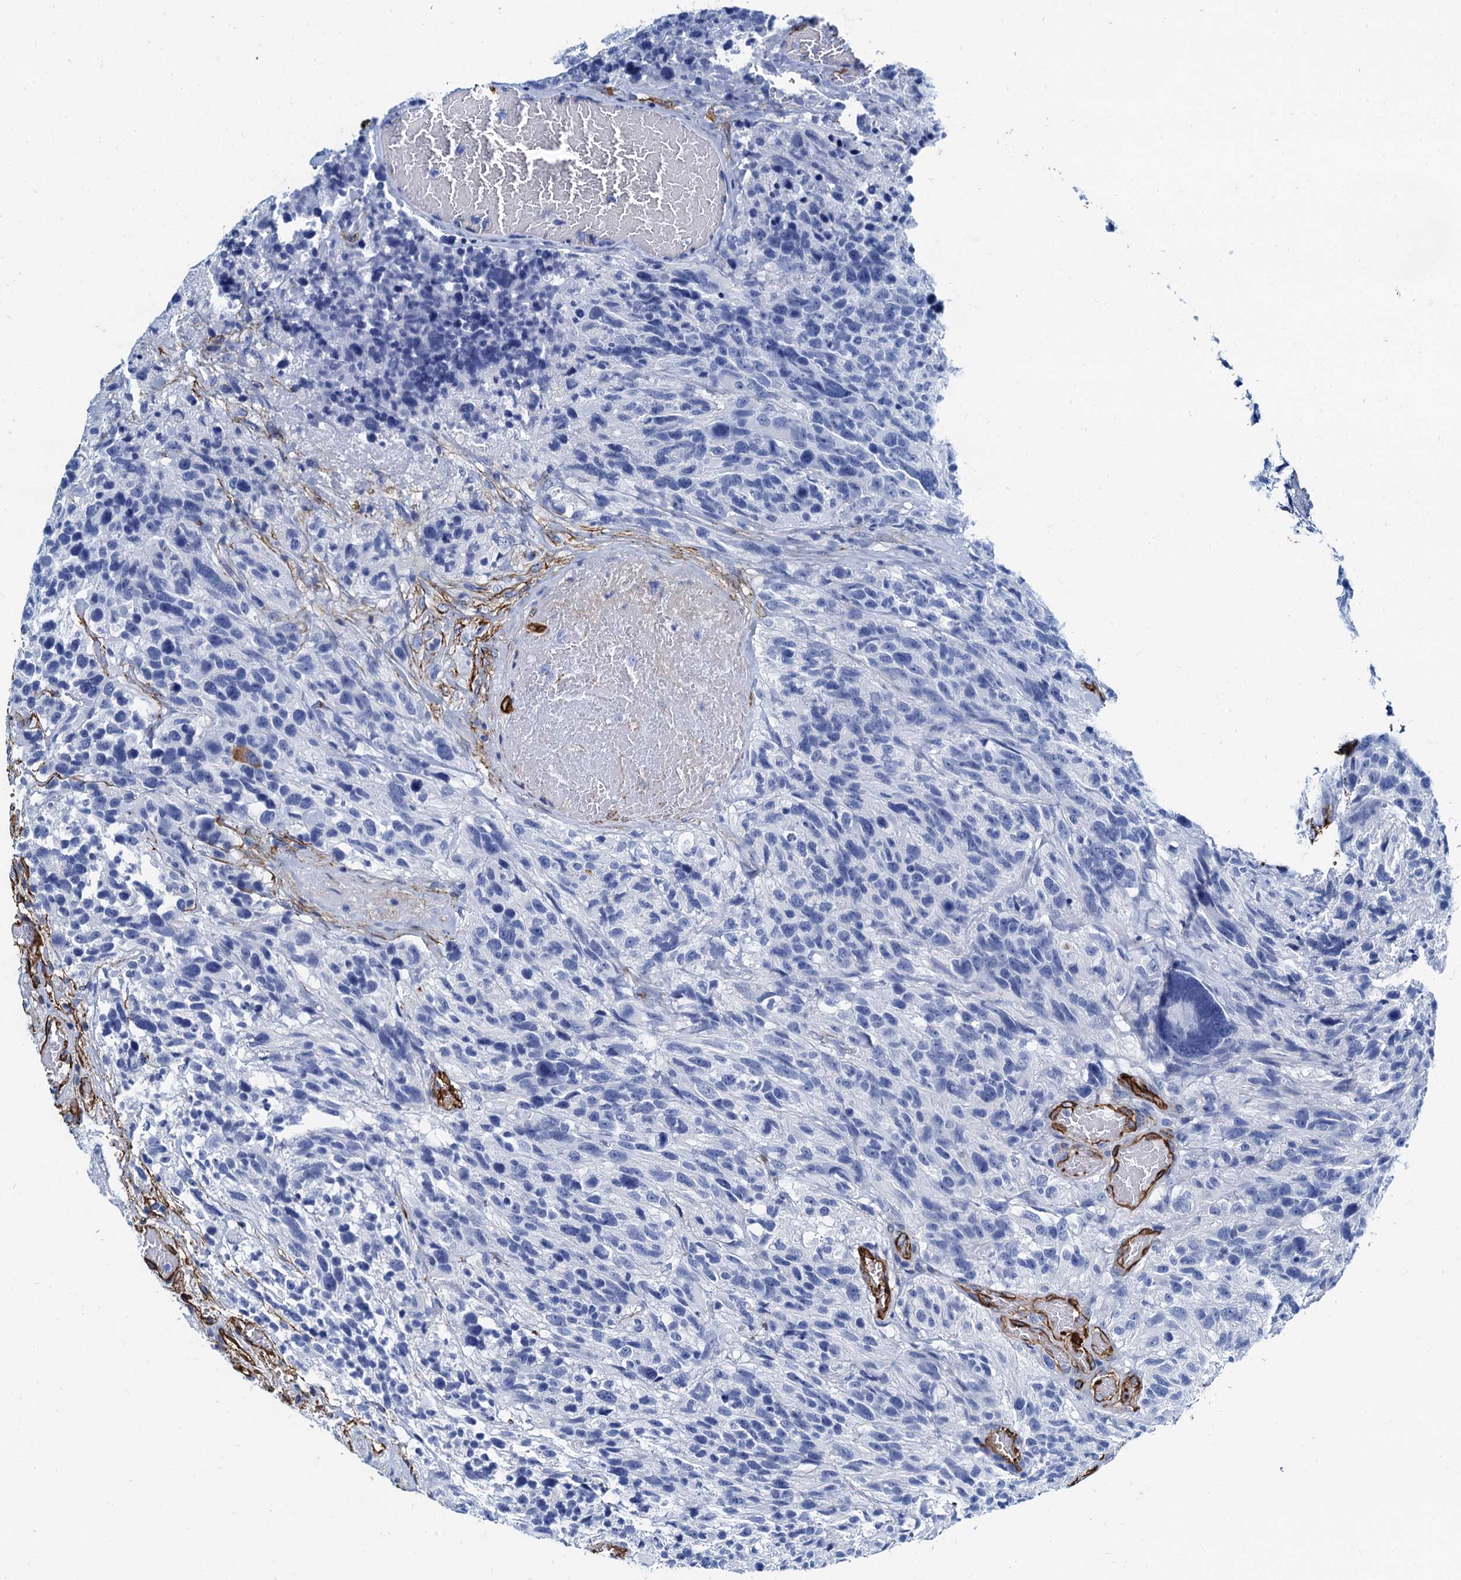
{"staining": {"intensity": "negative", "quantity": "none", "location": "none"}, "tissue": "glioma", "cell_type": "Tumor cells", "image_type": "cancer", "snomed": [{"axis": "morphology", "description": "Glioma, malignant, High grade"}, {"axis": "topography", "description": "Brain"}], "caption": "Immunohistochemistry (IHC) micrograph of neoplastic tissue: high-grade glioma (malignant) stained with DAB (3,3'-diaminobenzidine) displays no significant protein staining in tumor cells.", "gene": "CAVIN2", "patient": {"sex": "male", "age": 69}}